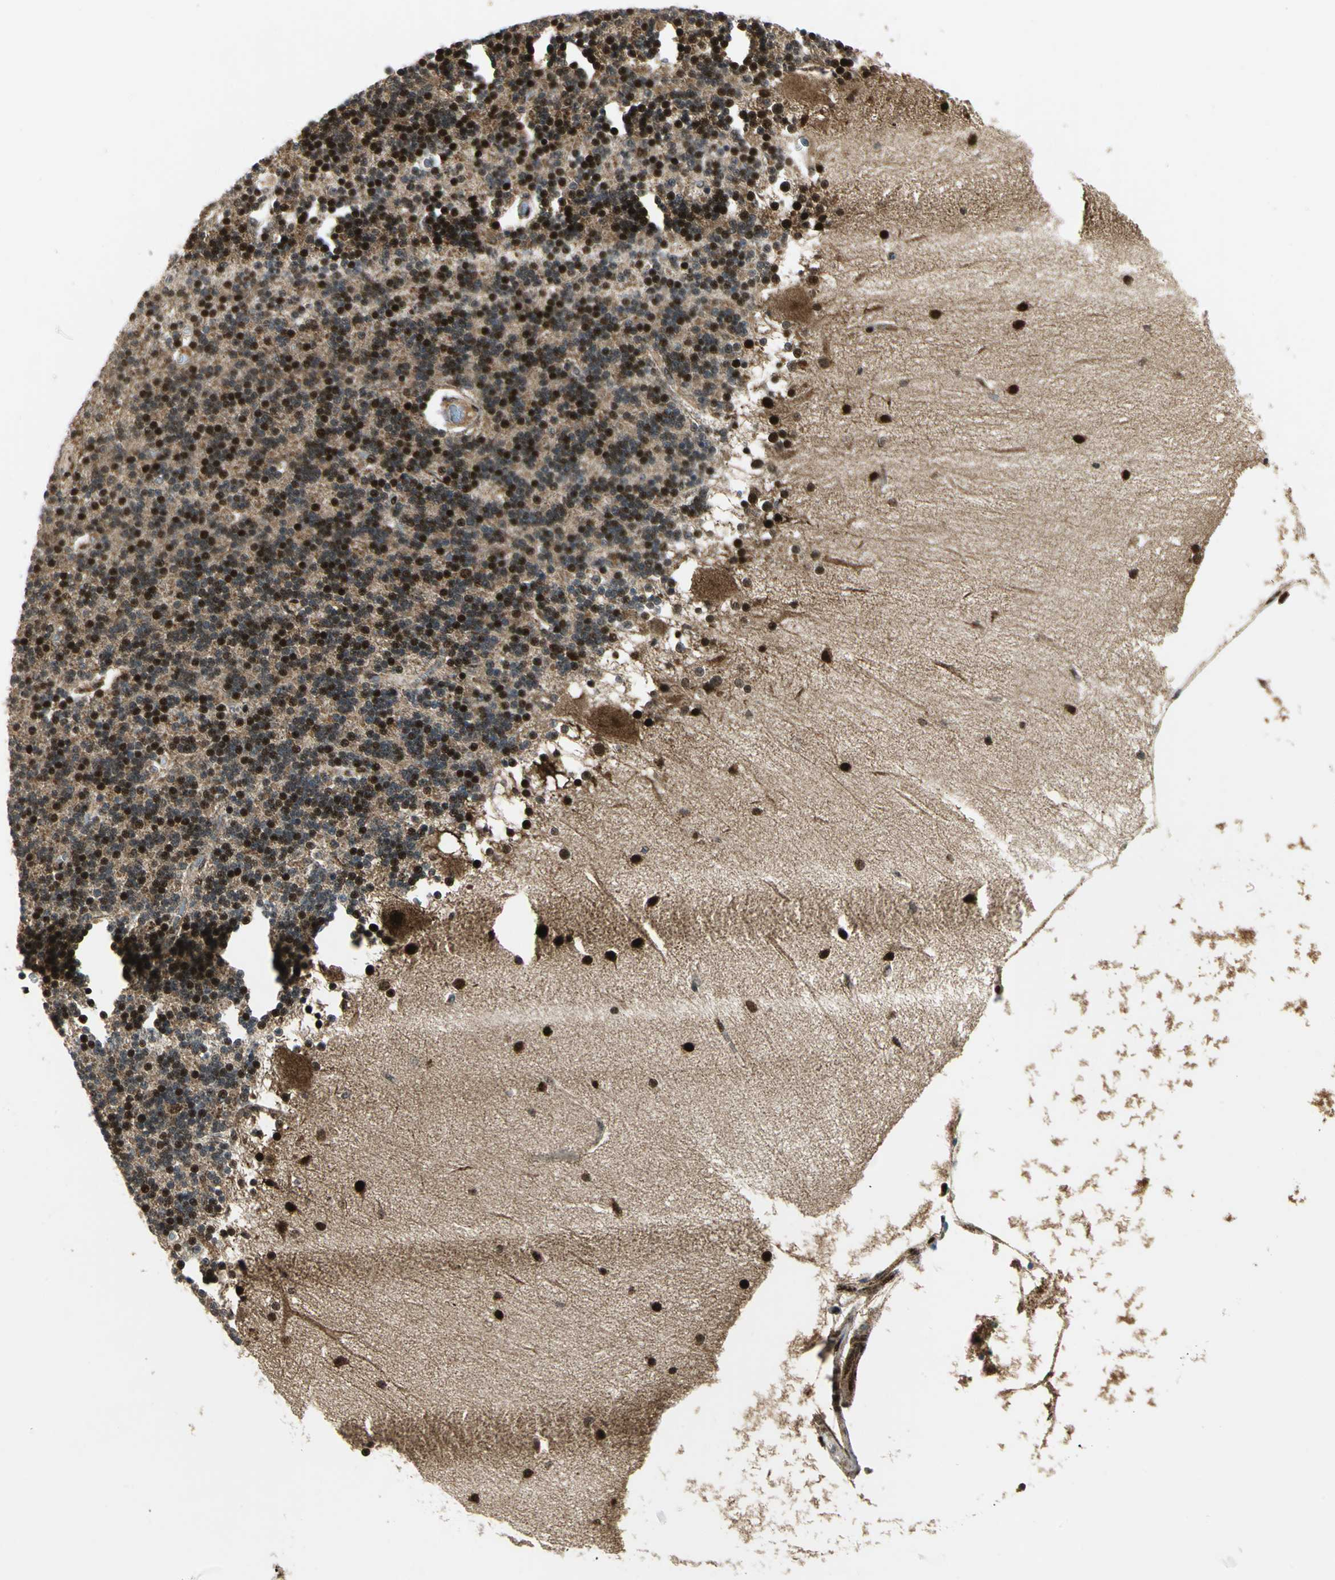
{"staining": {"intensity": "strong", "quantity": ">75%", "location": "cytoplasmic/membranous,nuclear"}, "tissue": "cerebellum", "cell_type": "Cells in granular layer", "image_type": "normal", "snomed": [{"axis": "morphology", "description": "Normal tissue, NOS"}, {"axis": "topography", "description": "Cerebellum"}], "caption": "Protein expression analysis of normal human cerebellum reveals strong cytoplasmic/membranous,nuclear staining in about >75% of cells in granular layer. The staining was performed using DAB, with brown indicating positive protein expression. Nuclei are stained blue with hematoxylin.", "gene": "COPS5", "patient": {"sex": "female", "age": 54}}